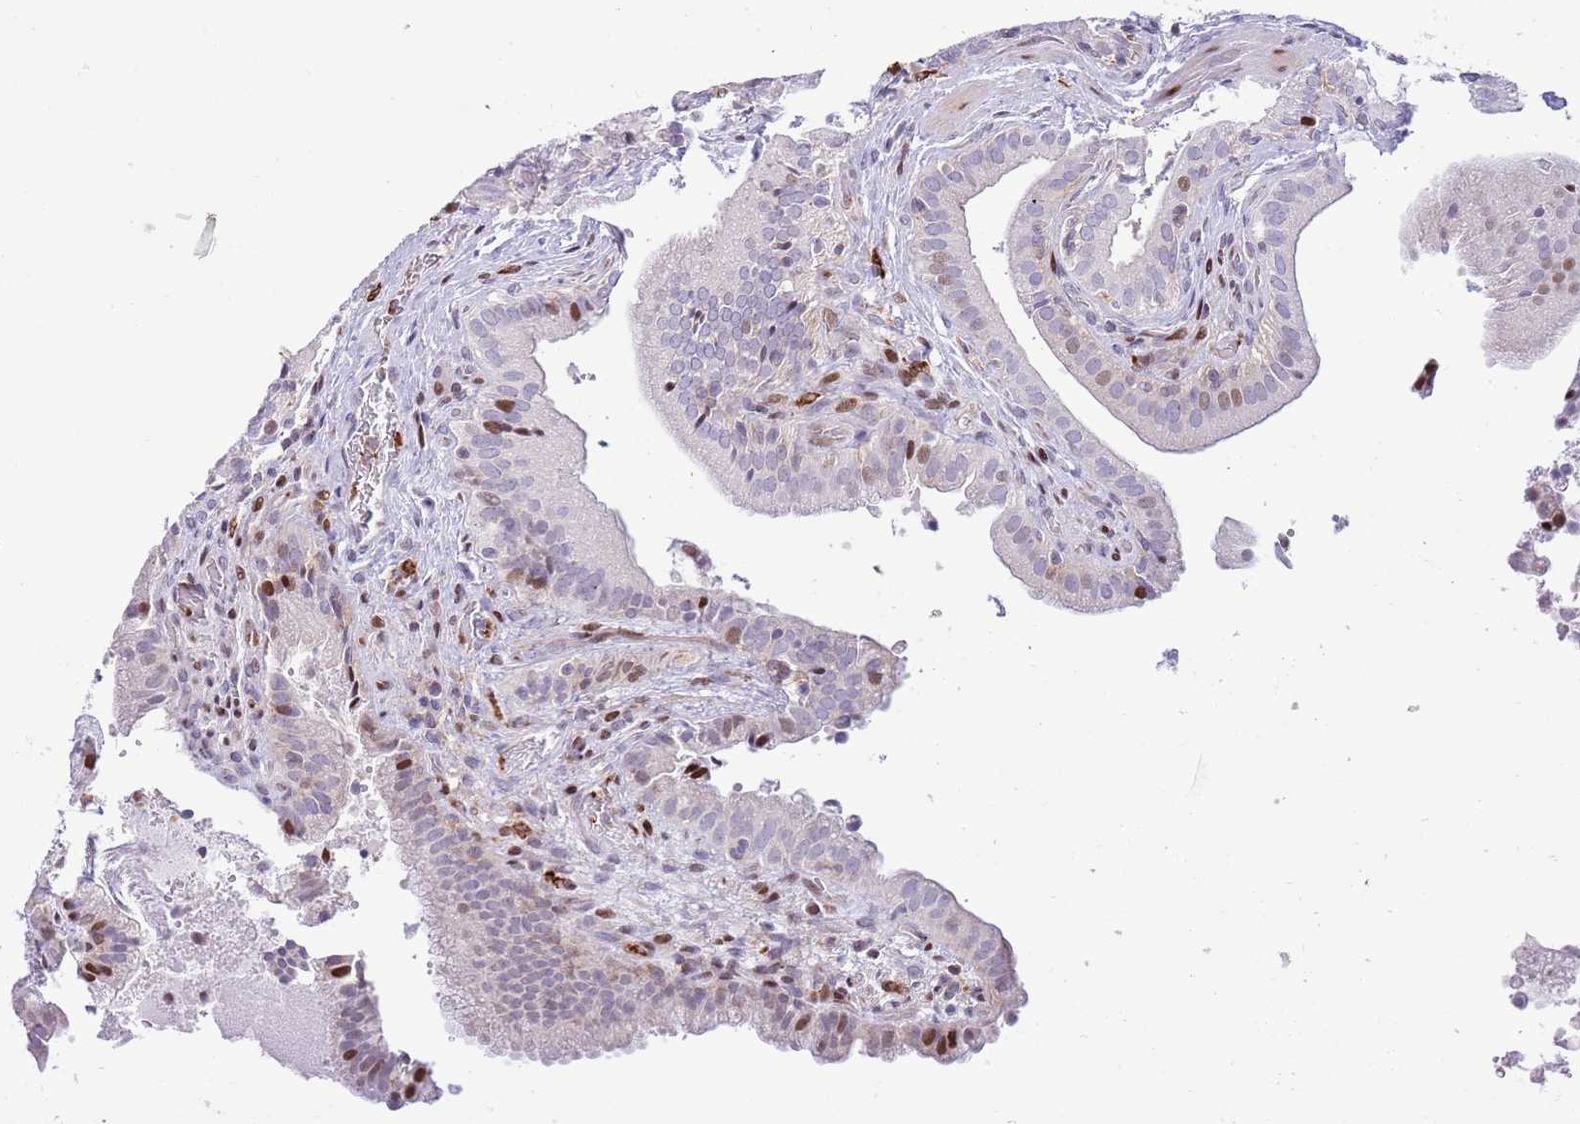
{"staining": {"intensity": "moderate", "quantity": "<25%", "location": "nuclear"}, "tissue": "gallbladder", "cell_type": "Glandular cells", "image_type": "normal", "snomed": [{"axis": "morphology", "description": "Normal tissue, NOS"}, {"axis": "topography", "description": "Gallbladder"}], "caption": "High-magnification brightfield microscopy of unremarkable gallbladder stained with DAB (brown) and counterstained with hematoxylin (blue). glandular cells exhibit moderate nuclear staining is present in about<25% of cells.", "gene": "ANO8", "patient": {"sex": "male", "age": 24}}